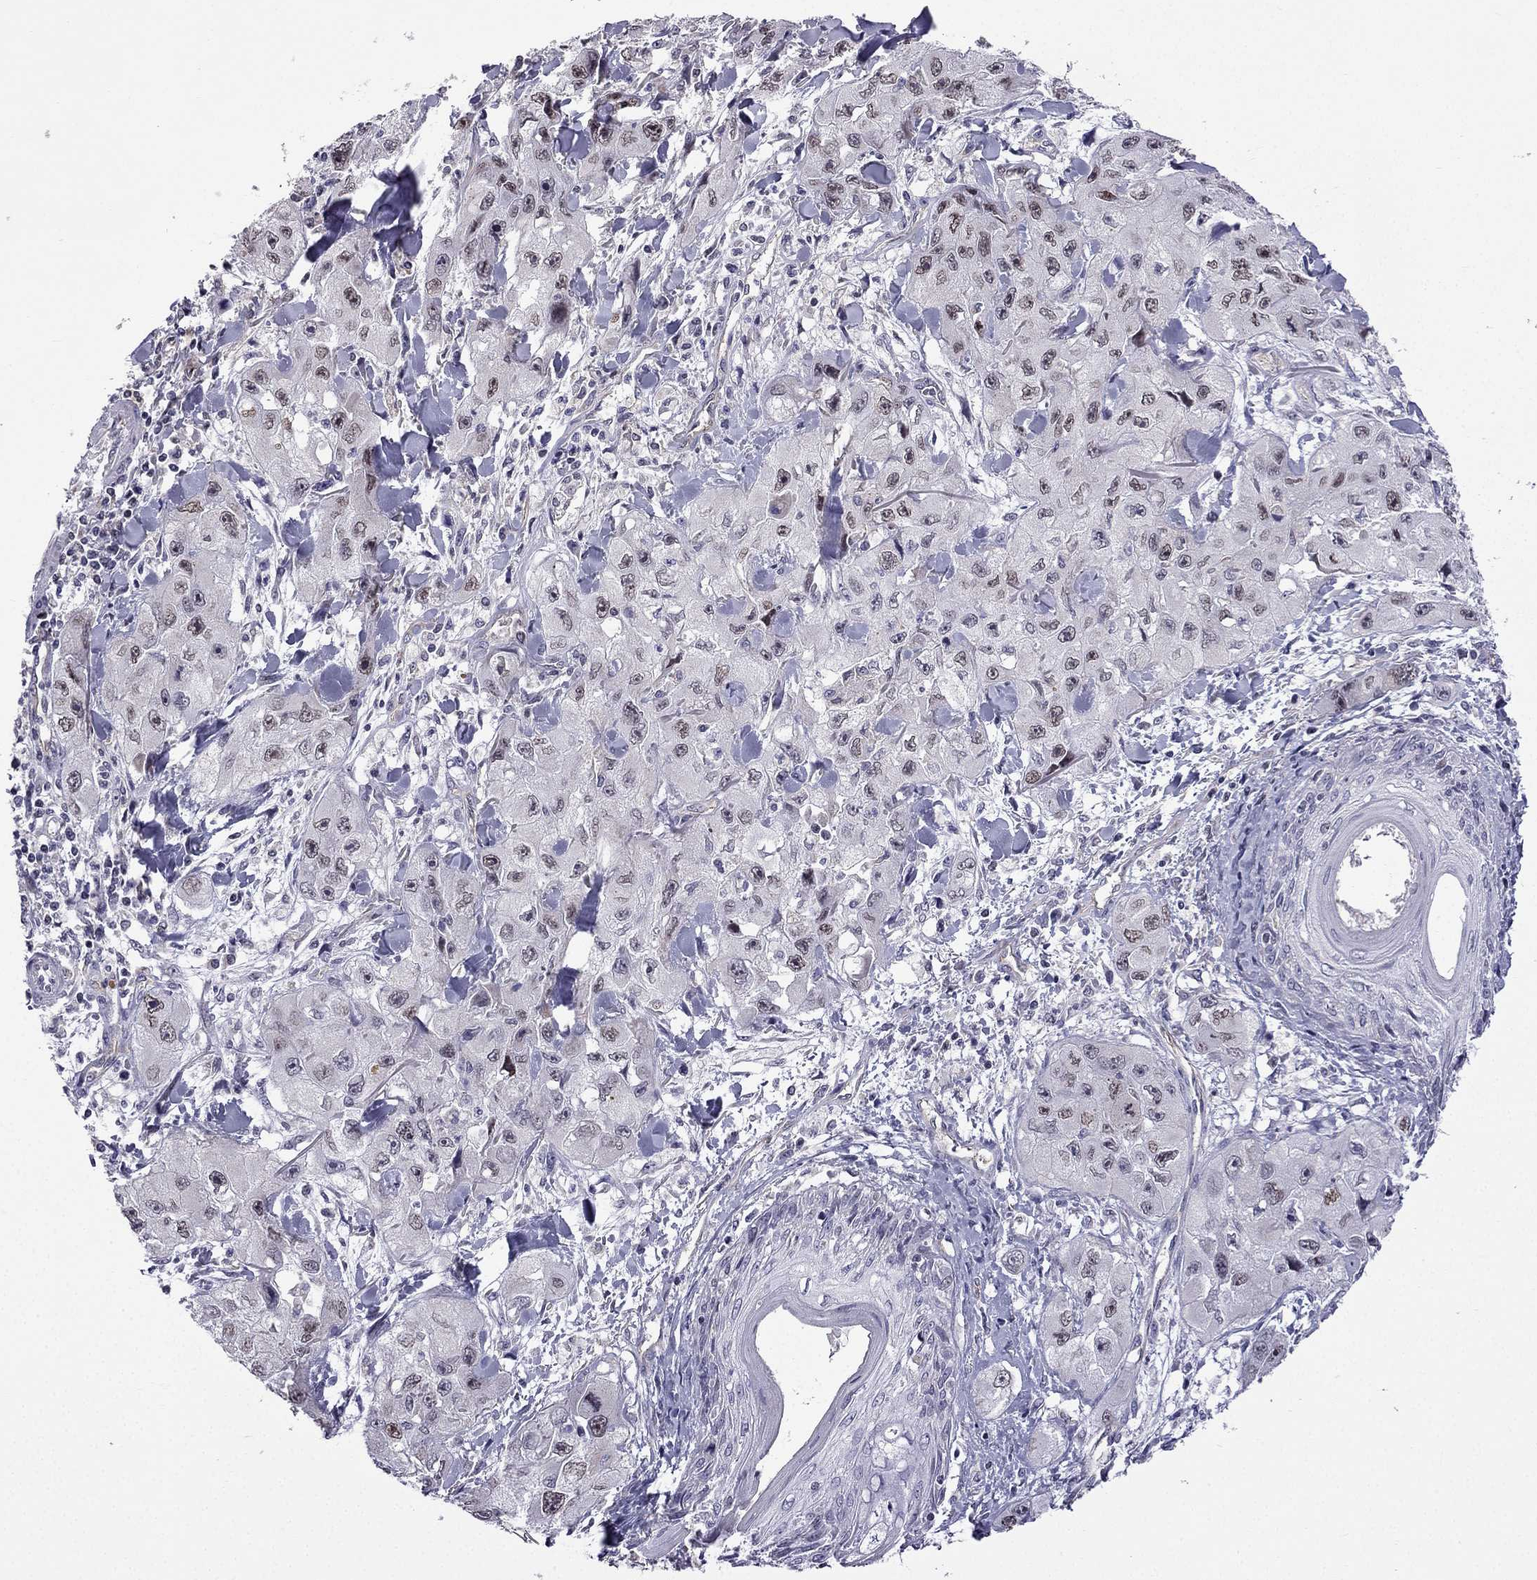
{"staining": {"intensity": "negative", "quantity": "none", "location": "none"}, "tissue": "skin cancer", "cell_type": "Tumor cells", "image_type": "cancer", "snomed": [{"axis": "morphology", "description": "Squamous cell carcinoma, NOS"}, {"axis": "topography", "description": "Skin"}, {"axis": "topography", "description": "Subcutis"}], "caption": "There is no significant staining in tumor cells of skin cancer (squamous cell carcinoma).", "gene": "SLC6A2", "patient": {"sex": "male", "age": 73}}